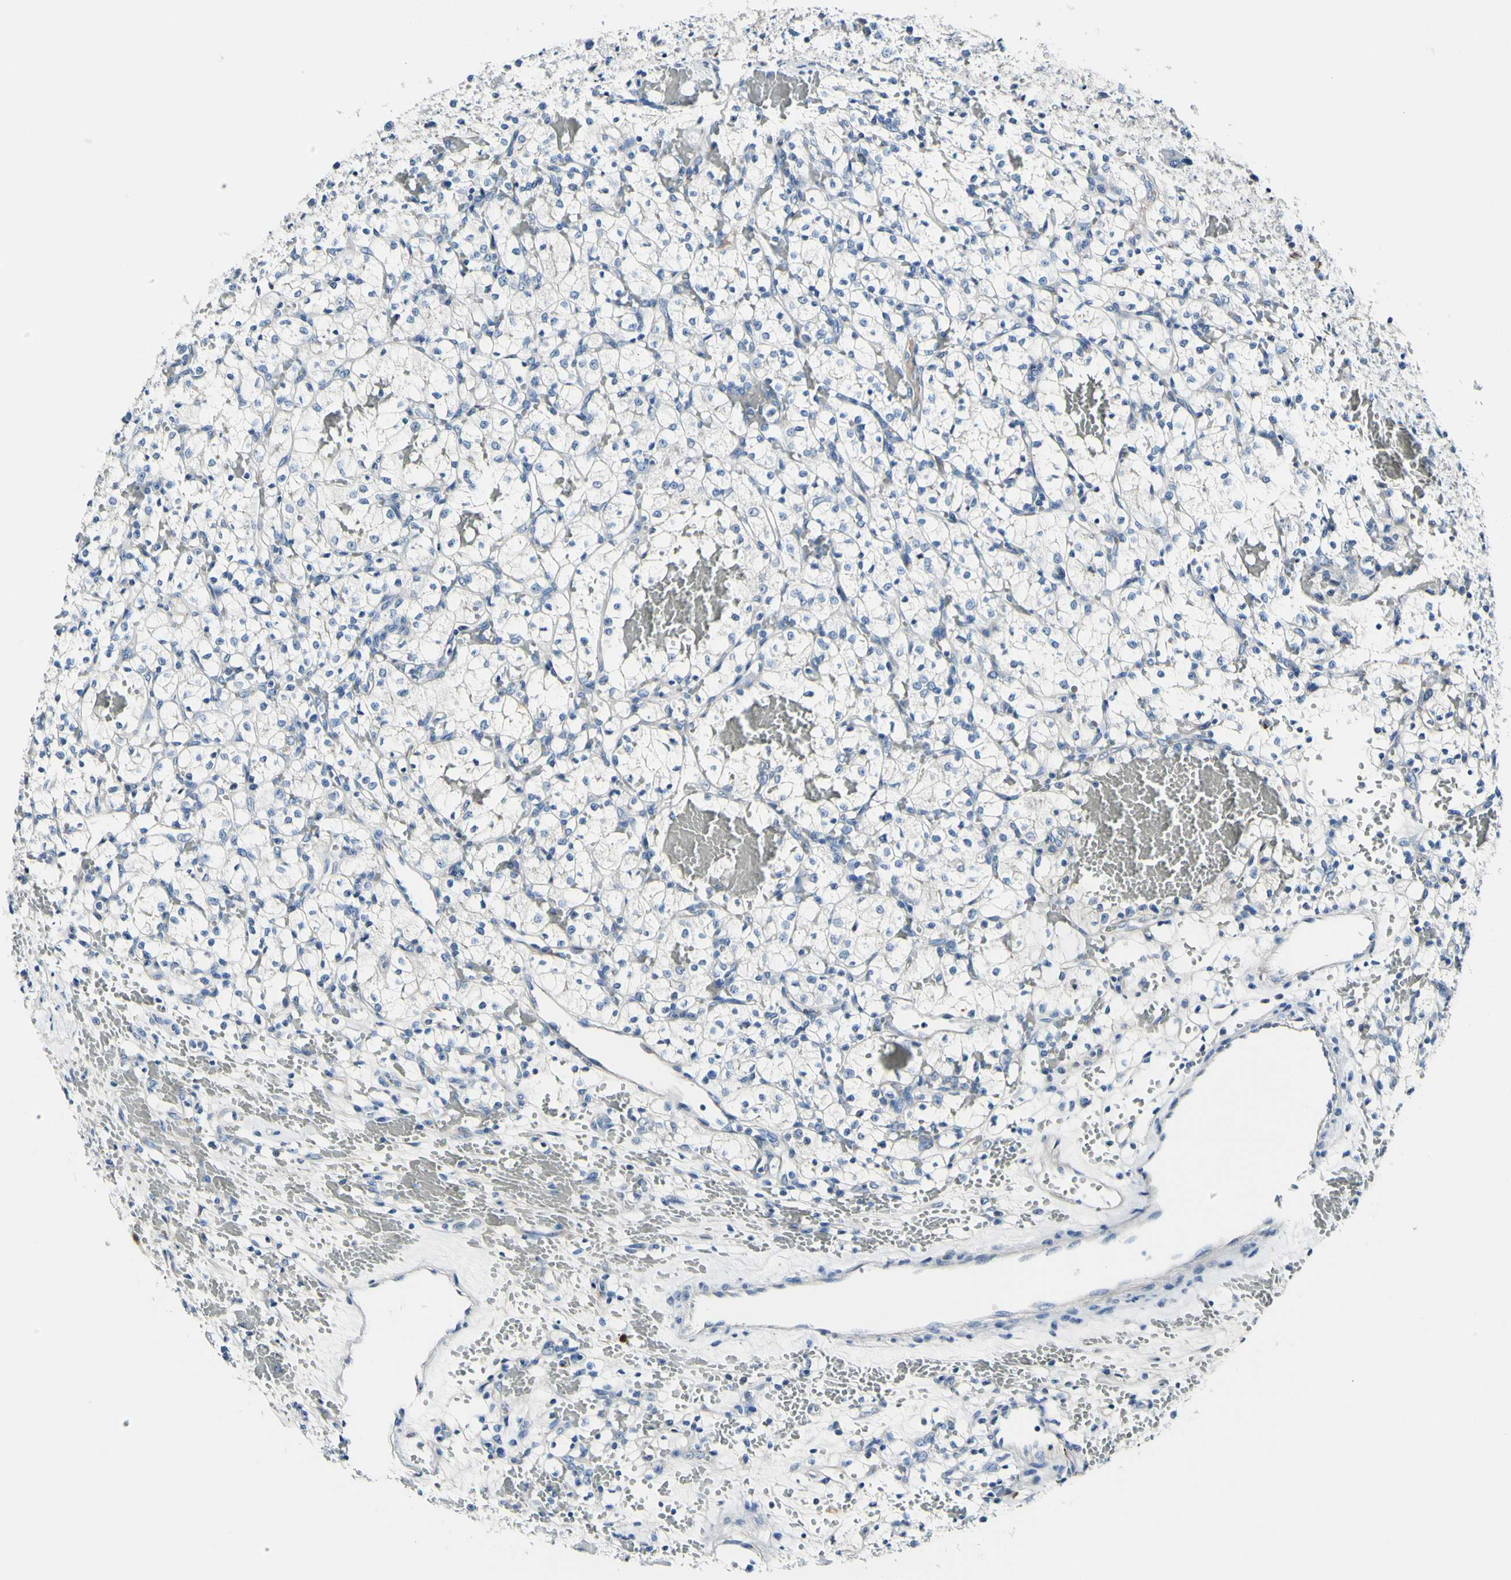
{"staining": {"intensity": "negative", "quantity": "none", "location": "none"}, "tissue": "renal cancer", "cell_type": "Tumor cells", "image_type": "cancer", "snomed": [{"axis": "morphology", "description": "Adenocarcinoma, NOS"}, {"axis": "topography", "description": "Kidney"}], "caption": "This is a photomicrograph of immunohistochemistry (IHC) staining of renal adenocarcinoma, which shows no expression in tumor cells.", "gene": "COL6A3", "patient": {"sex": "female", "age": 60}}